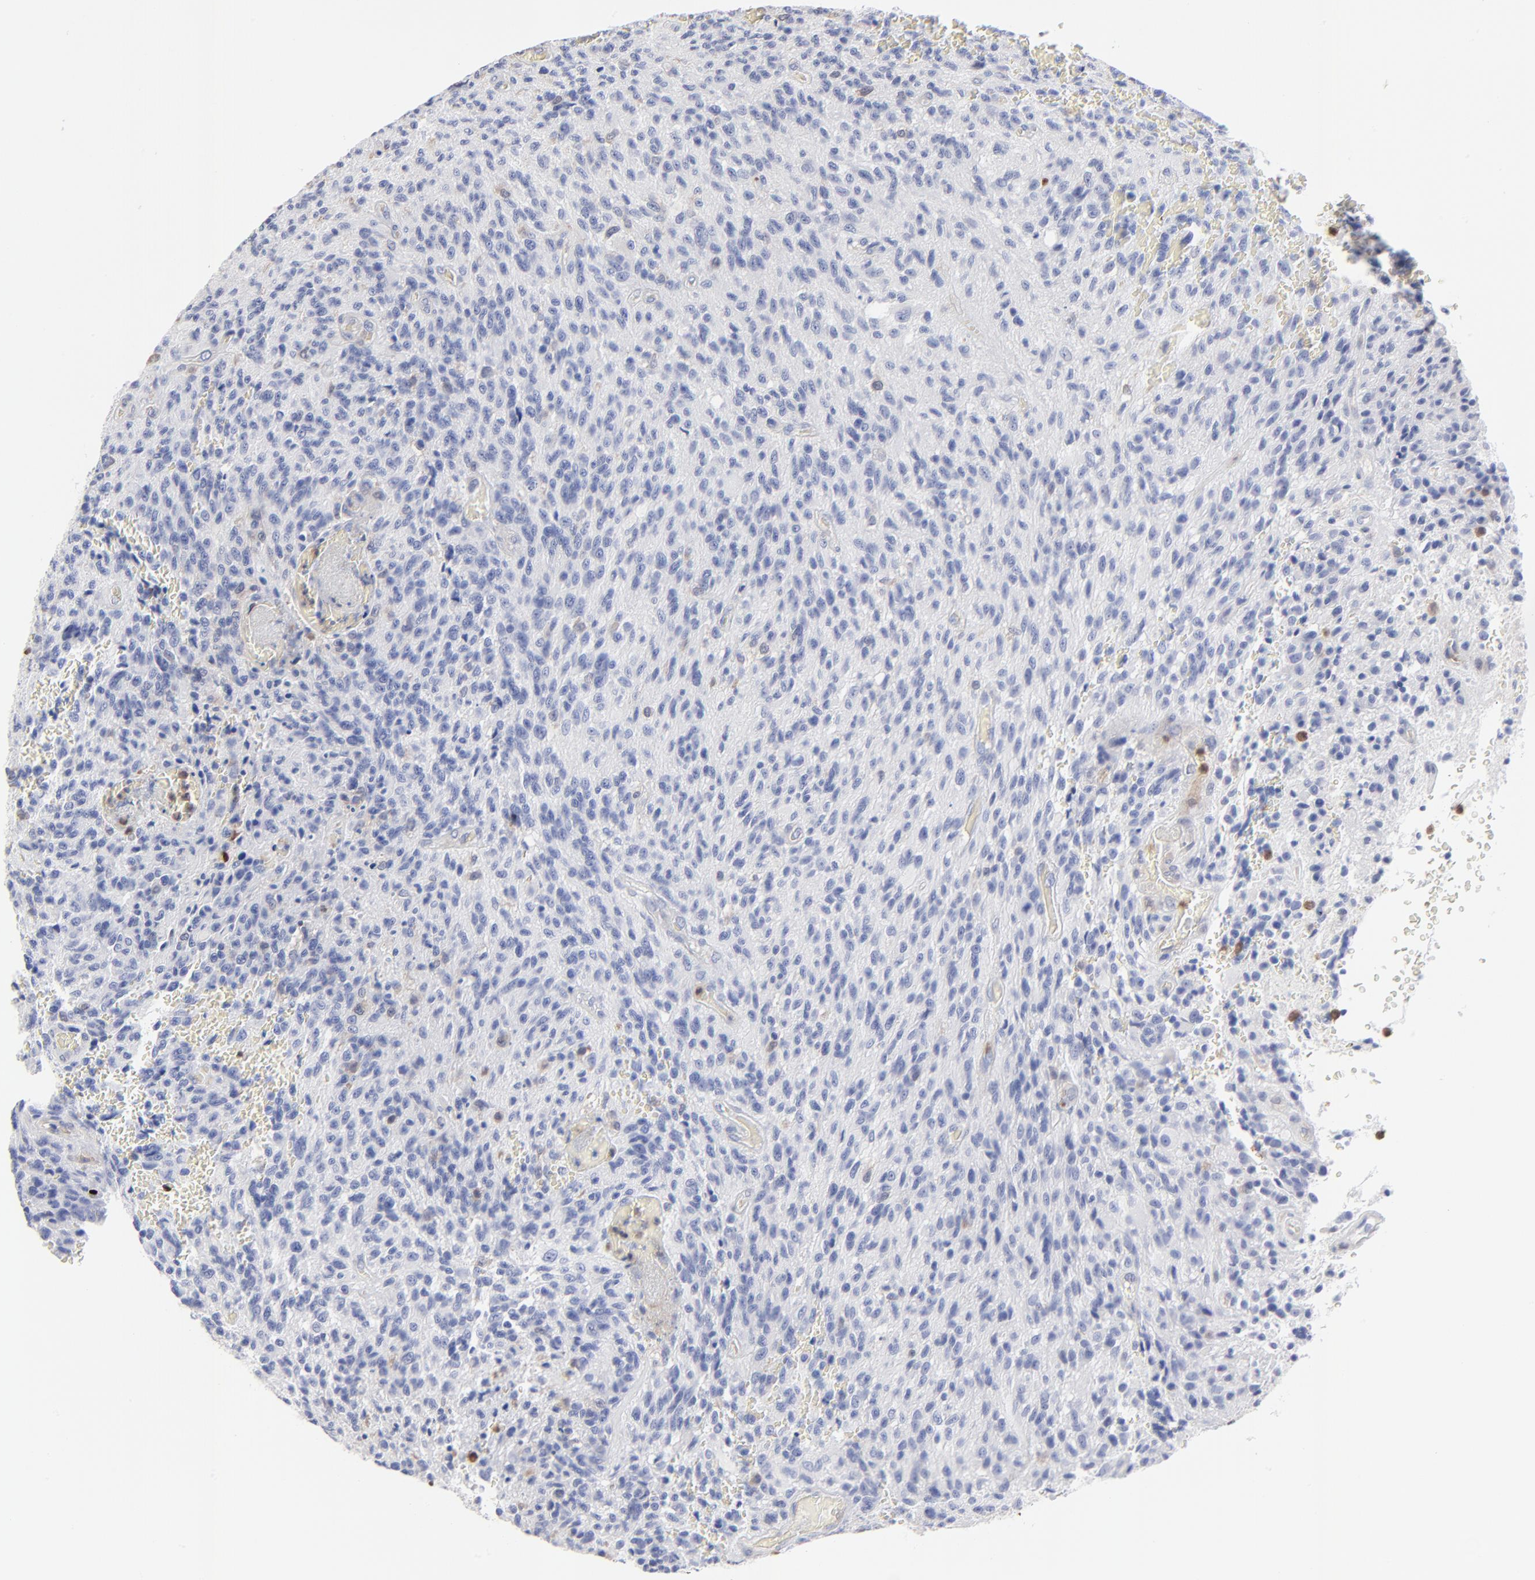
{"staining": {"intensity": "negative", "quantity": "none", "location": "none"}, "tissue": "glioma", "cell_type": "Tumor cells", "image_type": "cancer", "snomed": [{"axis": "morphology", "description": "Normal tissue, NOS"}, {"axis": "morphology", "description": "Glioma, malignant, High grade"}, {"axis": "topography", "description": "Cerebral cortex"}], "caption": "IHC of malignant high-grade glioma exhibits no positivity in tumor cells. Nuclei are stained in blue.", "gene": "TBXT", "patient": {"sex": "male", "age": 56}}